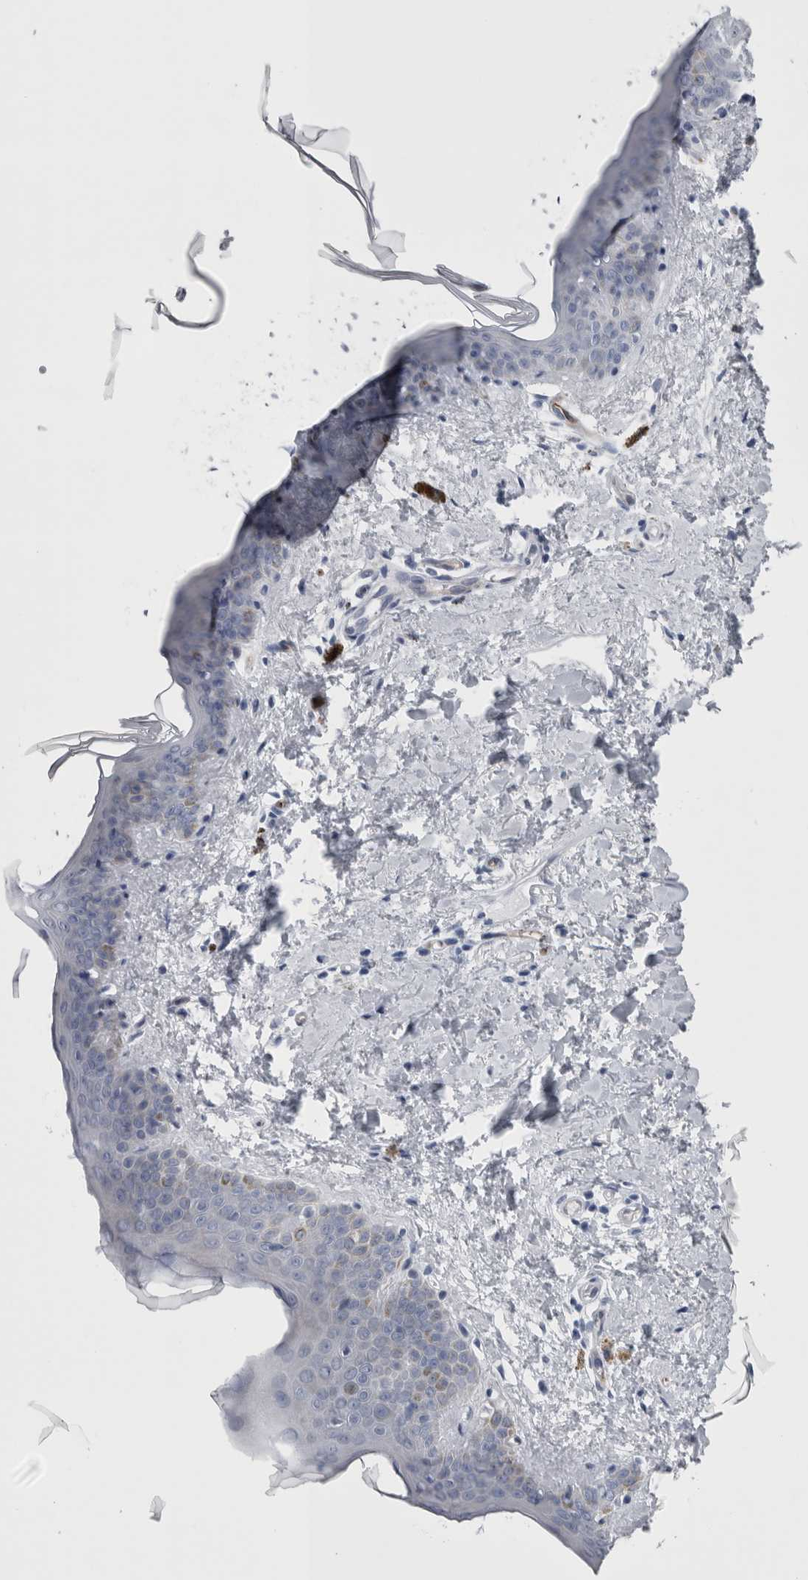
{"staining": {"intensity": "negative", "quantity": "none", "location": "none"}, "tissue": "skin", "cell_type": "Fibroblasts", "image_type": "normal", "snomed": [{"axis": "morphology", "description": "Normal tissue, NOS"}, {"axis": "topography", "description": "Skin"}], "caption": "Immunohistochemistry (IHC) of unremarkable skin displays no expression in fibroblasts. The staining was performed using DAB (3,3'-diaminobenzidine) to visualize the protein expression in brown, while the nuclei were stained in blue with hematoxylin (Magnification: 20x).", "gene": "VWDE", "patient": {"sex": "female", "age": 46}}